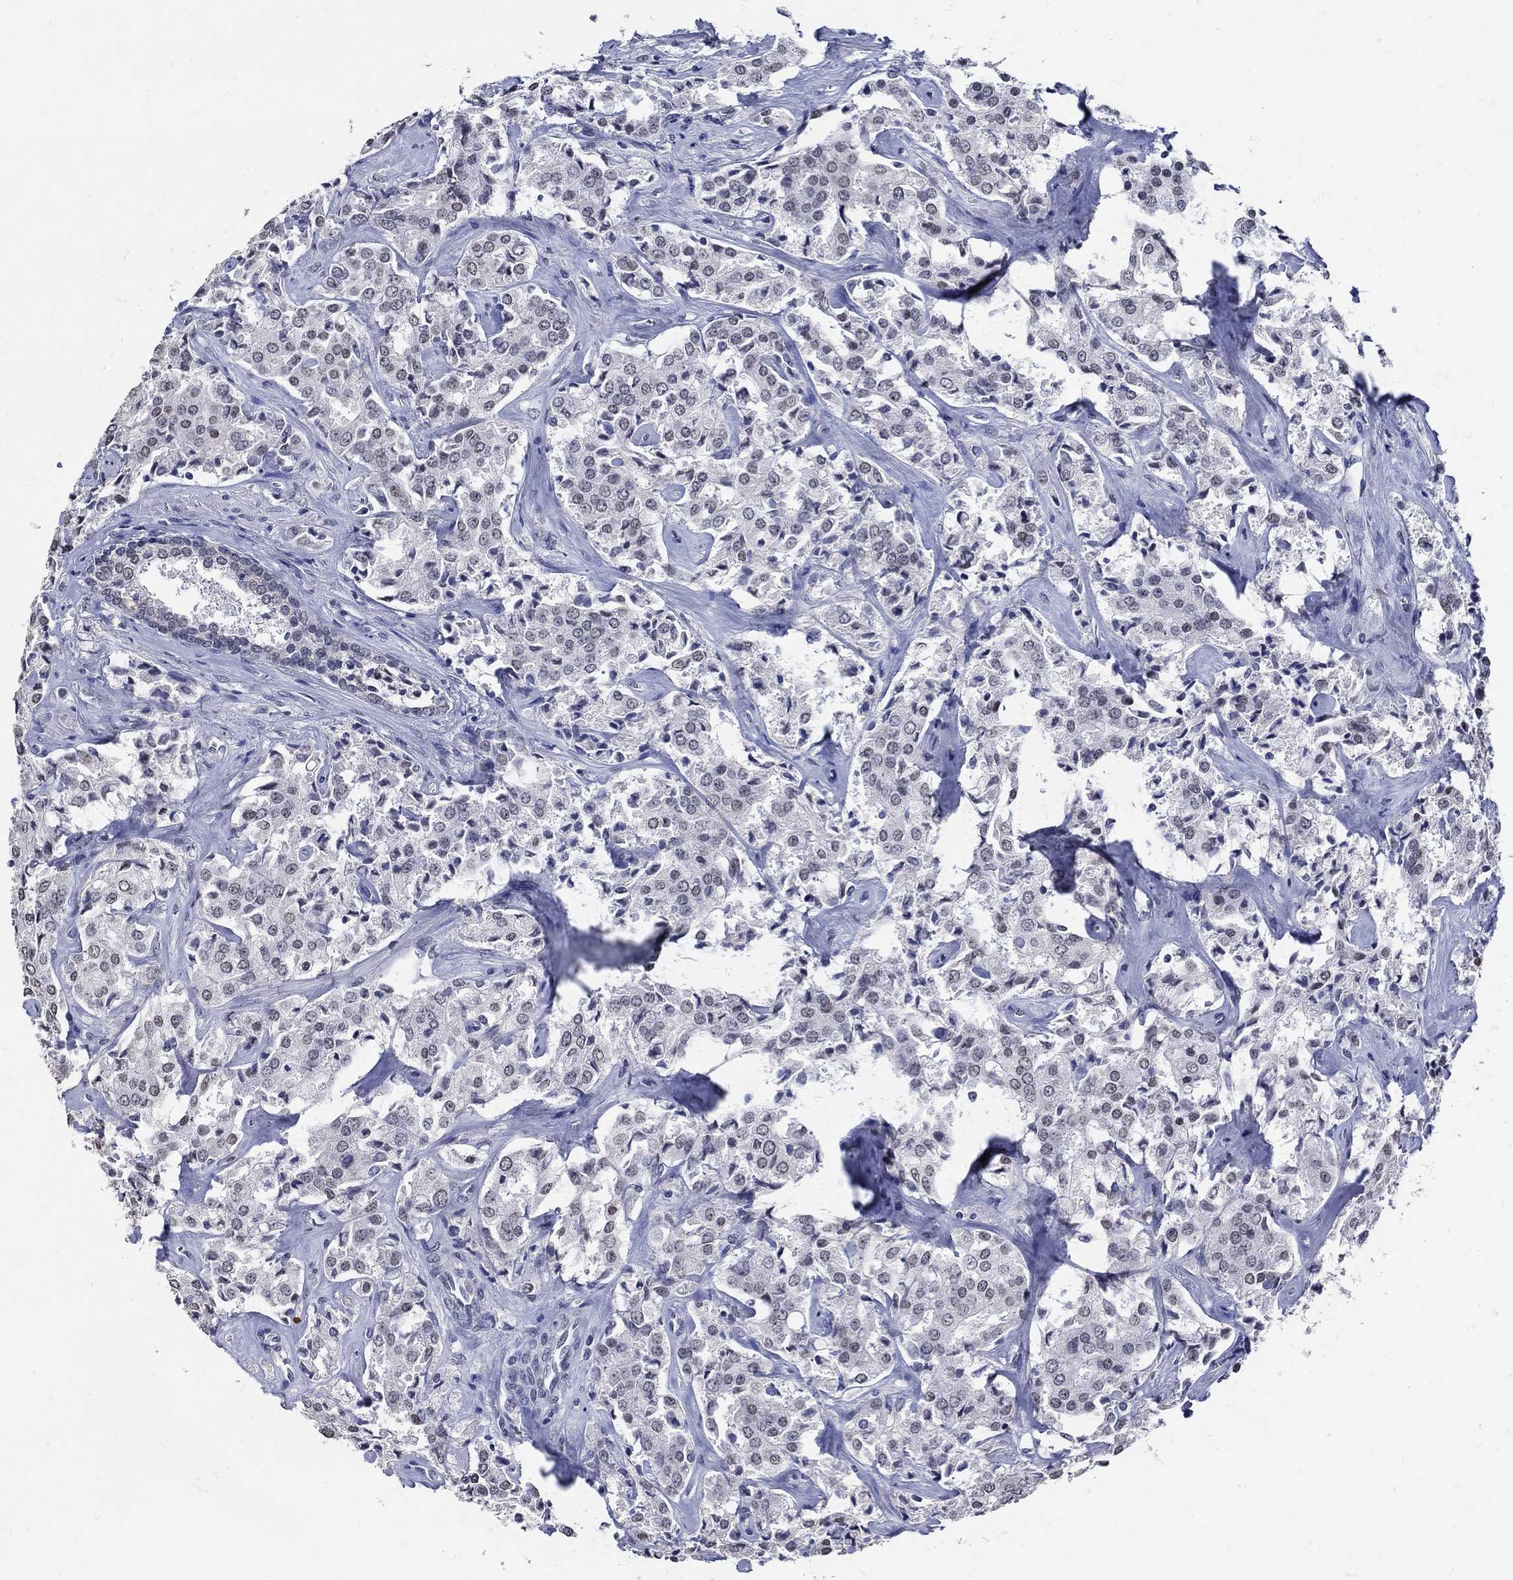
{"staining": {"intensity": "negative", "quantity": "none", "location": "none"}, "tissue": "prostate cancer", "cell_type": "Tumor cells", "image_type": "cancer", "snomed": [{"axis": "morphology", "description": "Adenocarcinoma, NOS"}, {"axis": "topography", "description": "Prostate"}], "caption": "Tumor cells are negative for brown protein staining in prostate cancer.", "gene": "KCNN3", "patient": {"sex": "male", "age": 66}}